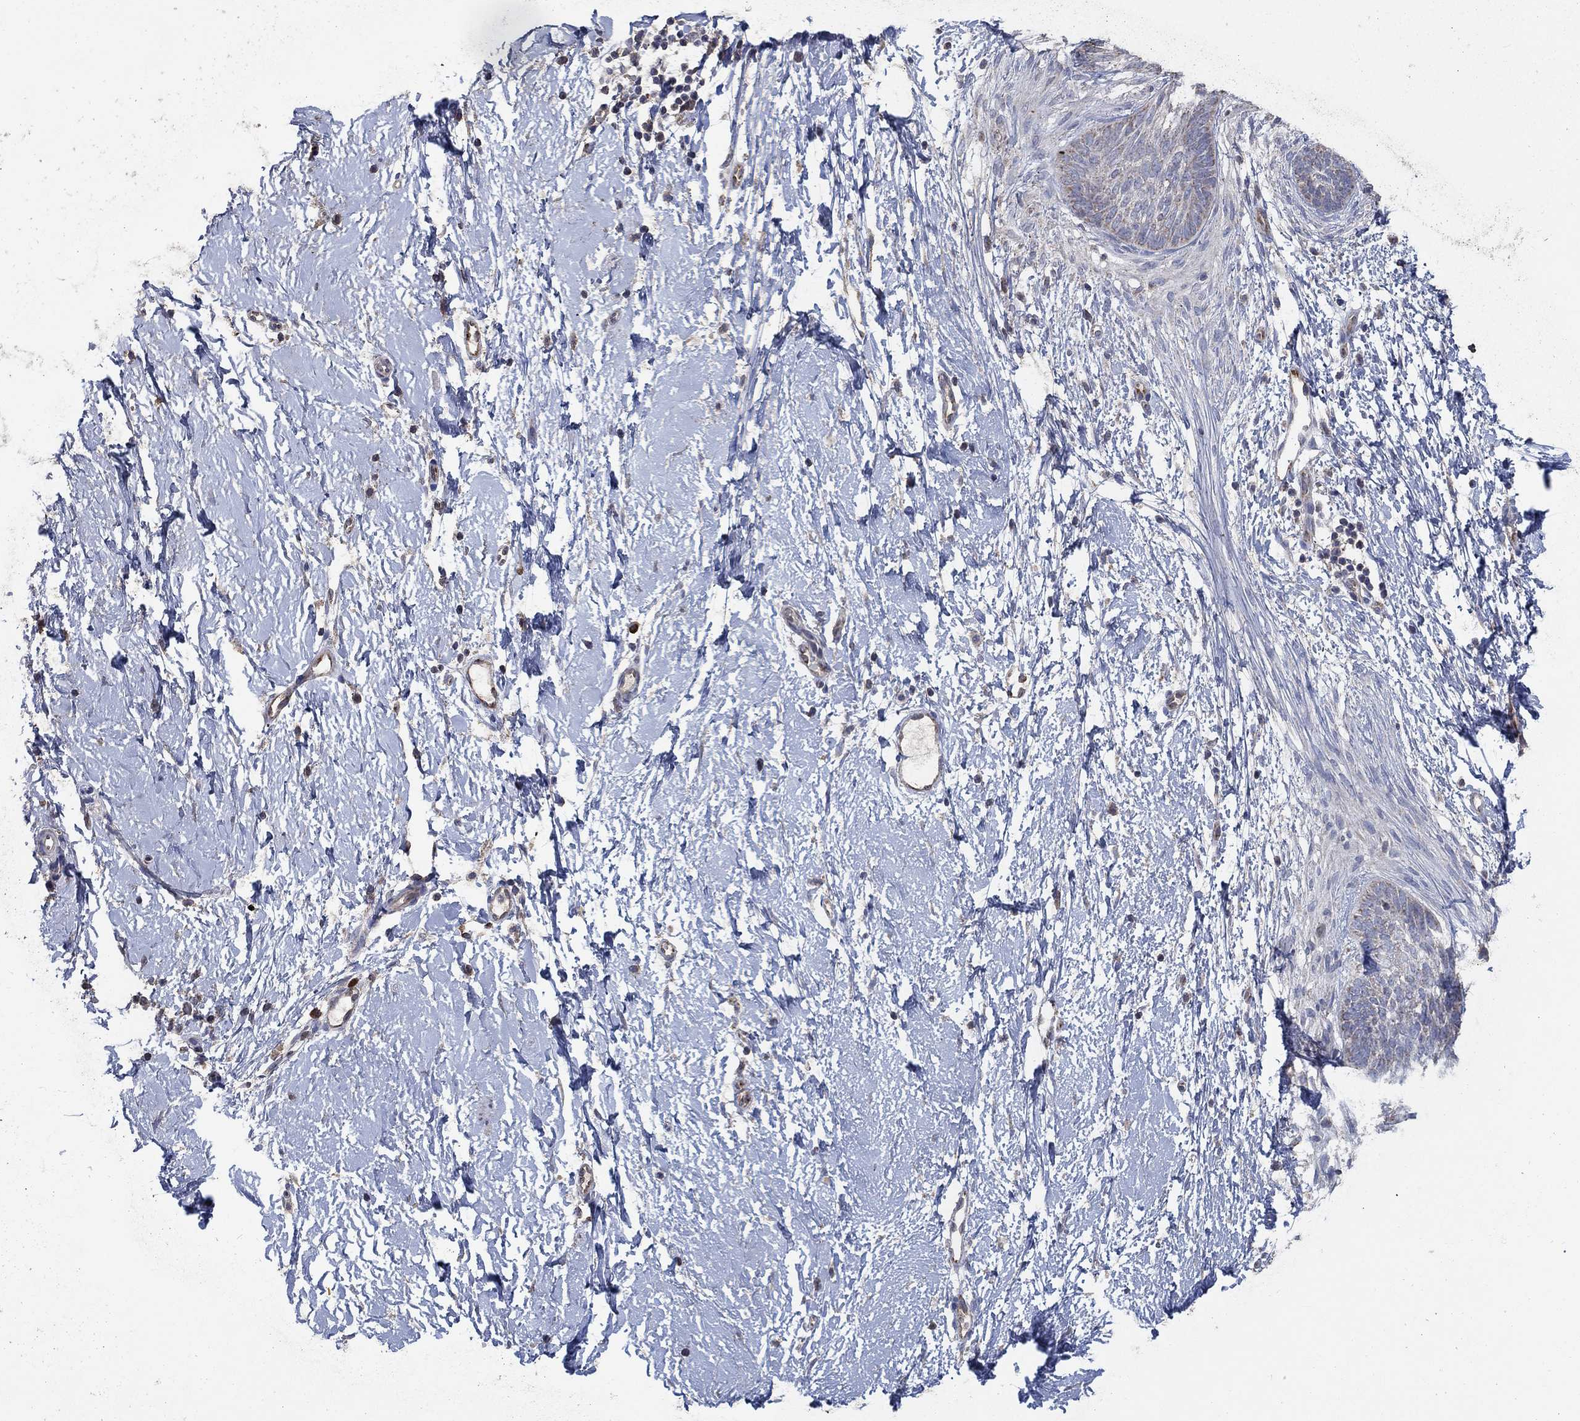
{"staining": {"intensity": "negative", "quantity": "none", "location": "none"}, "tissue": "skin cancer", "cell_type": "Tumor cells", "image_type": "cancer", "snomed": [{"axis": "morphology", "description": "Normal tissue, NOS"}, {"axis": "morphology", "description": "Basal cell carcinoma"}, {"axis": "topography", "description": "Skin"}], "caption": "Tumor cells show no significant protein staining in skin basal cell carcinoma.", "gene": "HID1", "patient": {"sex": "male", "age": 84}}